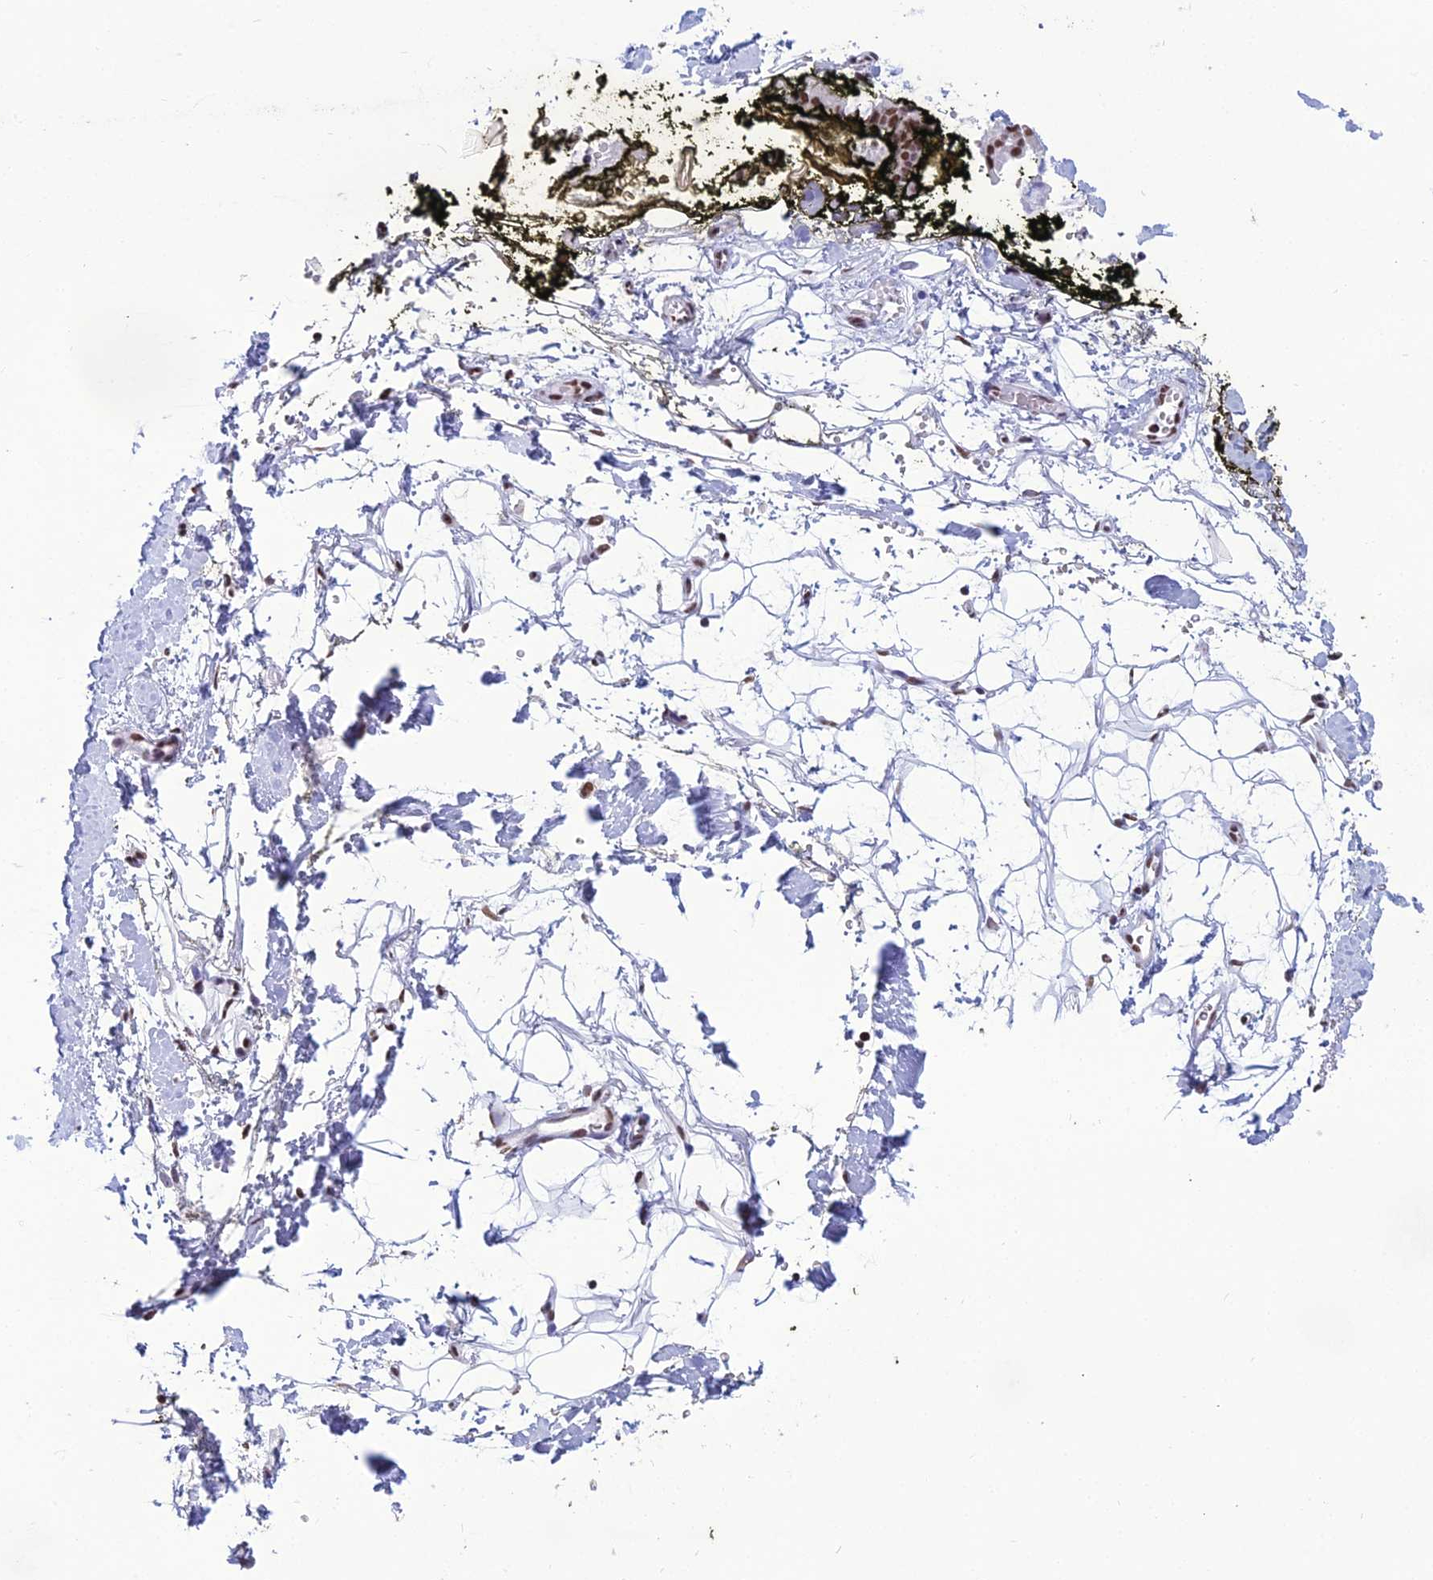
{"staining": {"intensity": "negative", "quantity": "none", "location": "none"}, "tissue": "adipose tissue", "cell_type": "Adipocytes", "image_type": "normal", "snomed": [{"axis": "morphology", "description": "Normal tissue, NOS"}, {"axis": "morphology", "description": "Adenocarcinoma, NOS"}, {"axis": "topography", "description": "Pancreas"}, {"axis": "topography", "description": "Peripheral nerve tissue"}], "caption": "Immunohistochemical staining of normal adipose tissue exhibits no significant staining in adipocytes.", "gene": "PRAMEF12", "patient": {"sex": "male", "age": 59}}